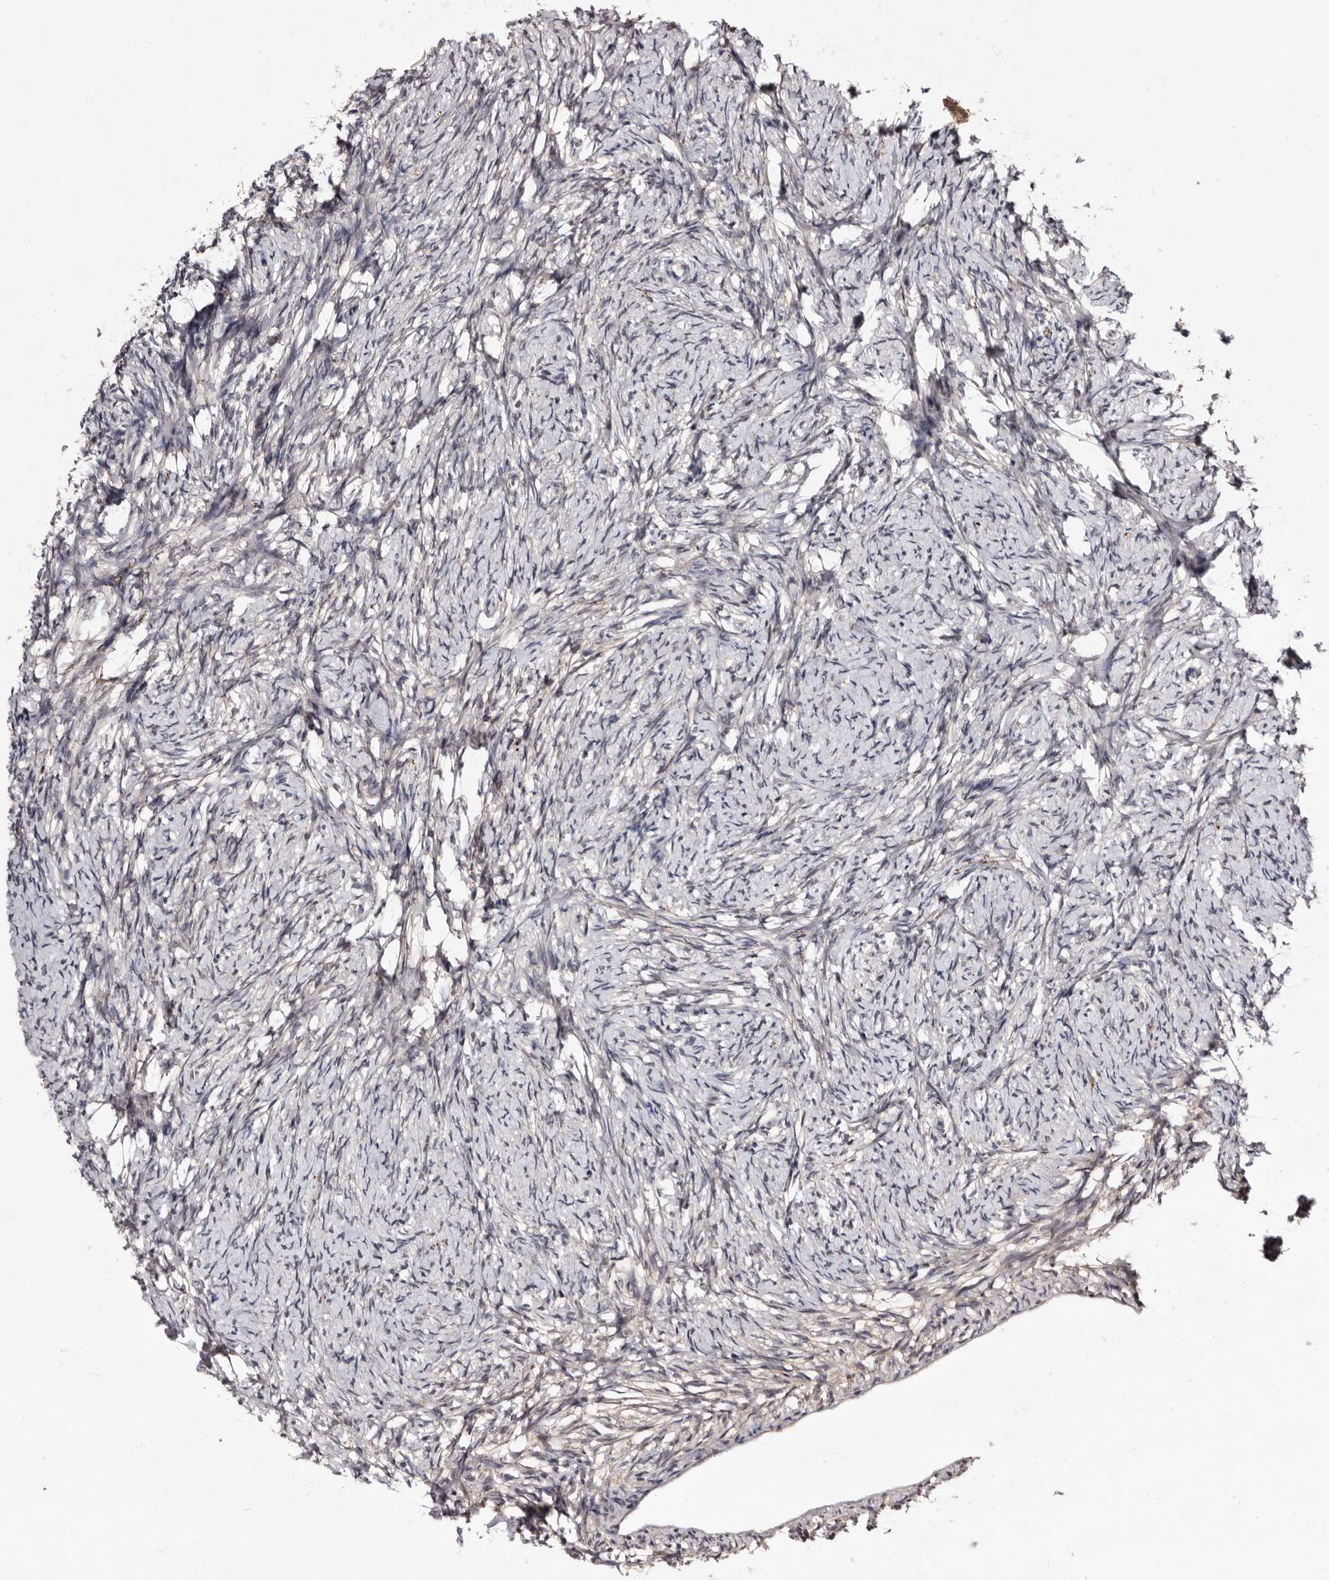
{"staining": {"intensity": "moderate", "quantity": ">75%", "location": "cytoplasmic/membranous"}, "tissue": "ovary", "cell_type": "Follicle cells", "image_type": "normal", "snomed": [{"axis": "morphology", "description": "Normal tissue, NOS"}, {"axis": "topography", "description": "Ovary"}], "caption": "The immunohistochemical stain highlights moderate cytoplasmic/membranous expression in follicle cells of benign ovary.", "gene": "LANCL2", "patient": {"sex": "female", "age": 34}}